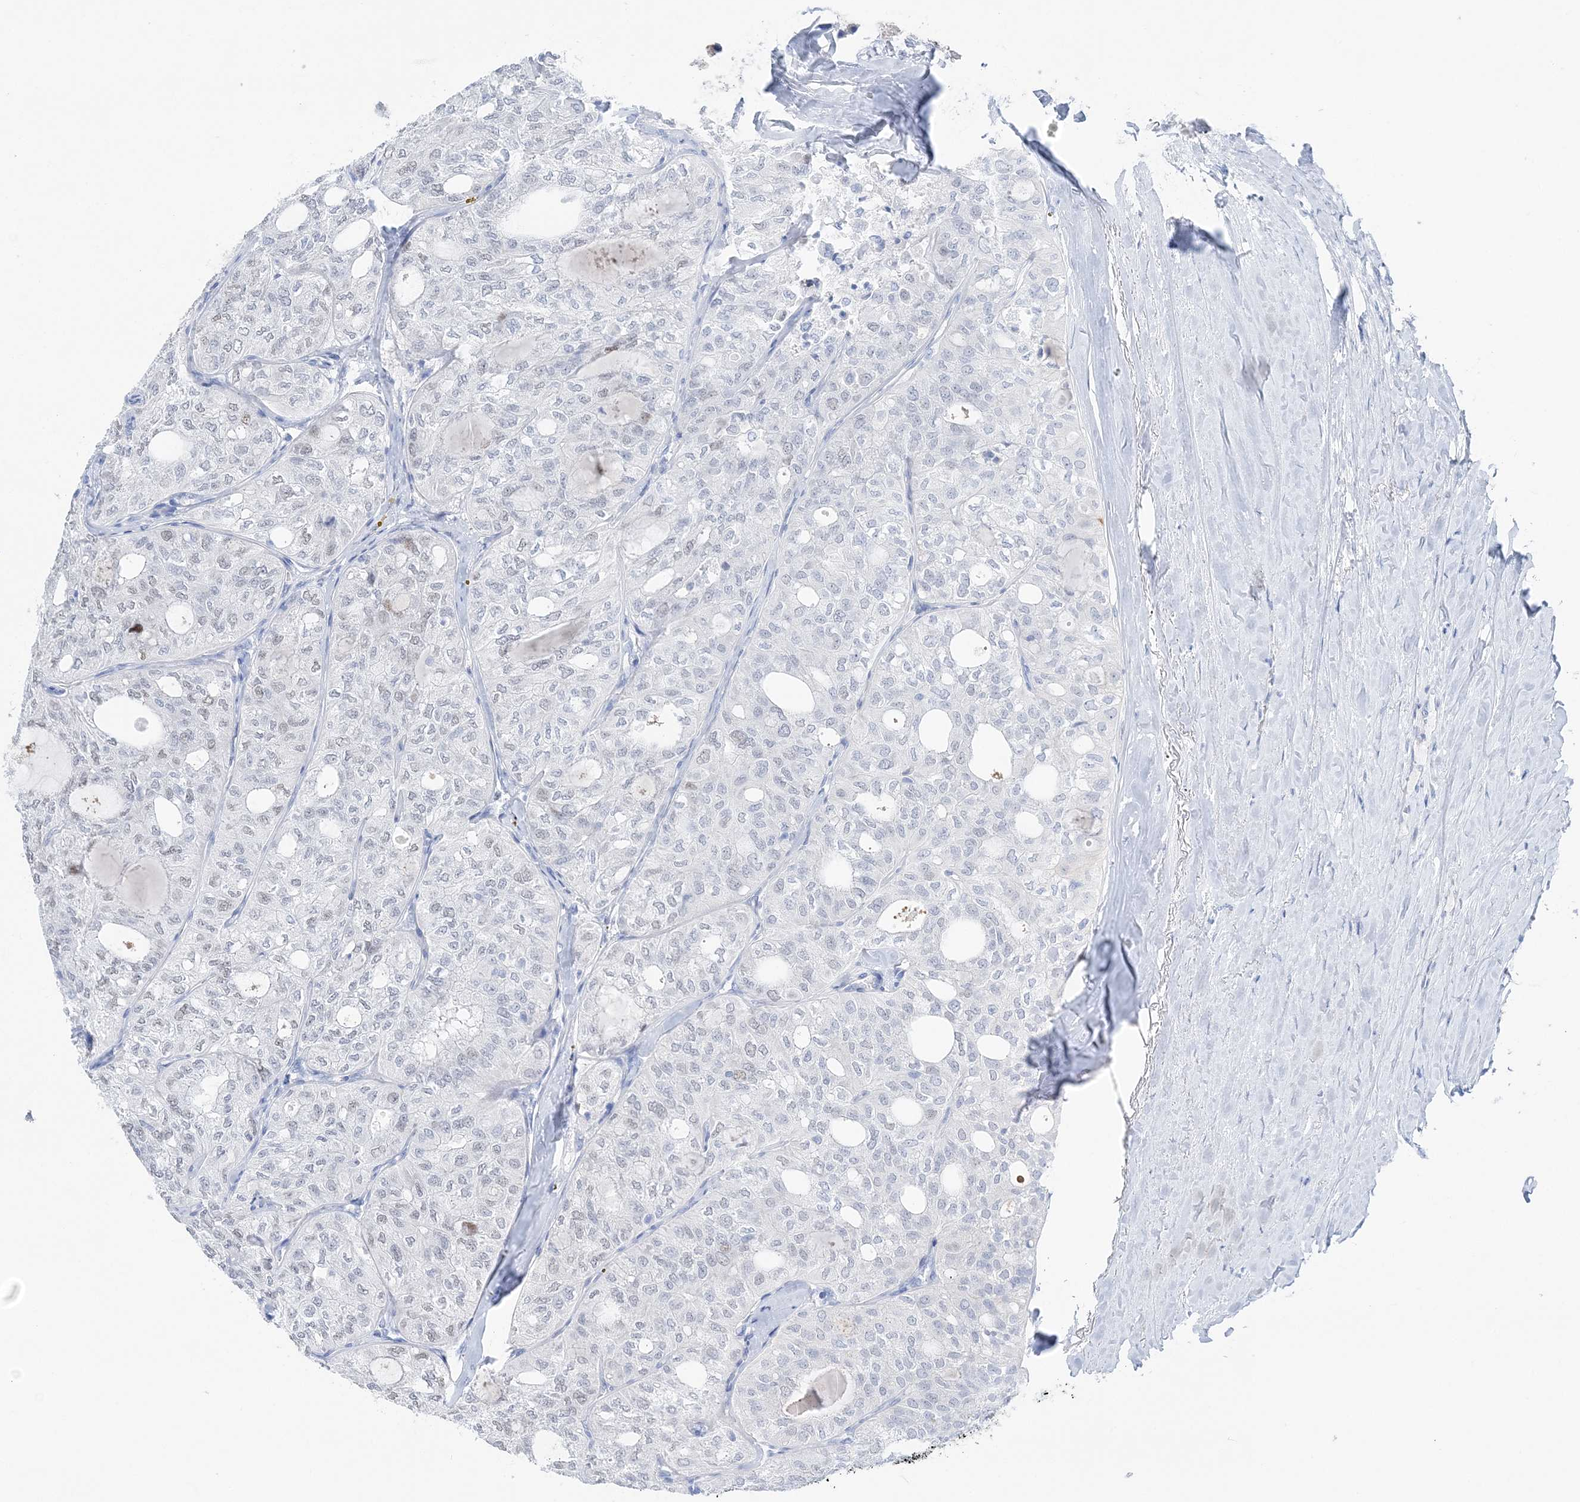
{"staining": {"intensity": "negative", "quantity": "none", "location": "none"}, "tissue": "thyroid cancer", "cell_type": "Tumor cells", "image_type": "cancer", "snomed": [{"axis": "morphology", "description": "Follicular adenoma carcinoma, NOS"}, {"axis": "topography", "description": "Thyroid gland"}], "caption": "Thyroid cancer was stained to show a protein in brown. There is no significant expression in tumor cells. (DAB IHC visualized using brightfield microscopy, high magnification).", "gene": "HMGCS1", "patient": {"sex": "male", "age": 75}}